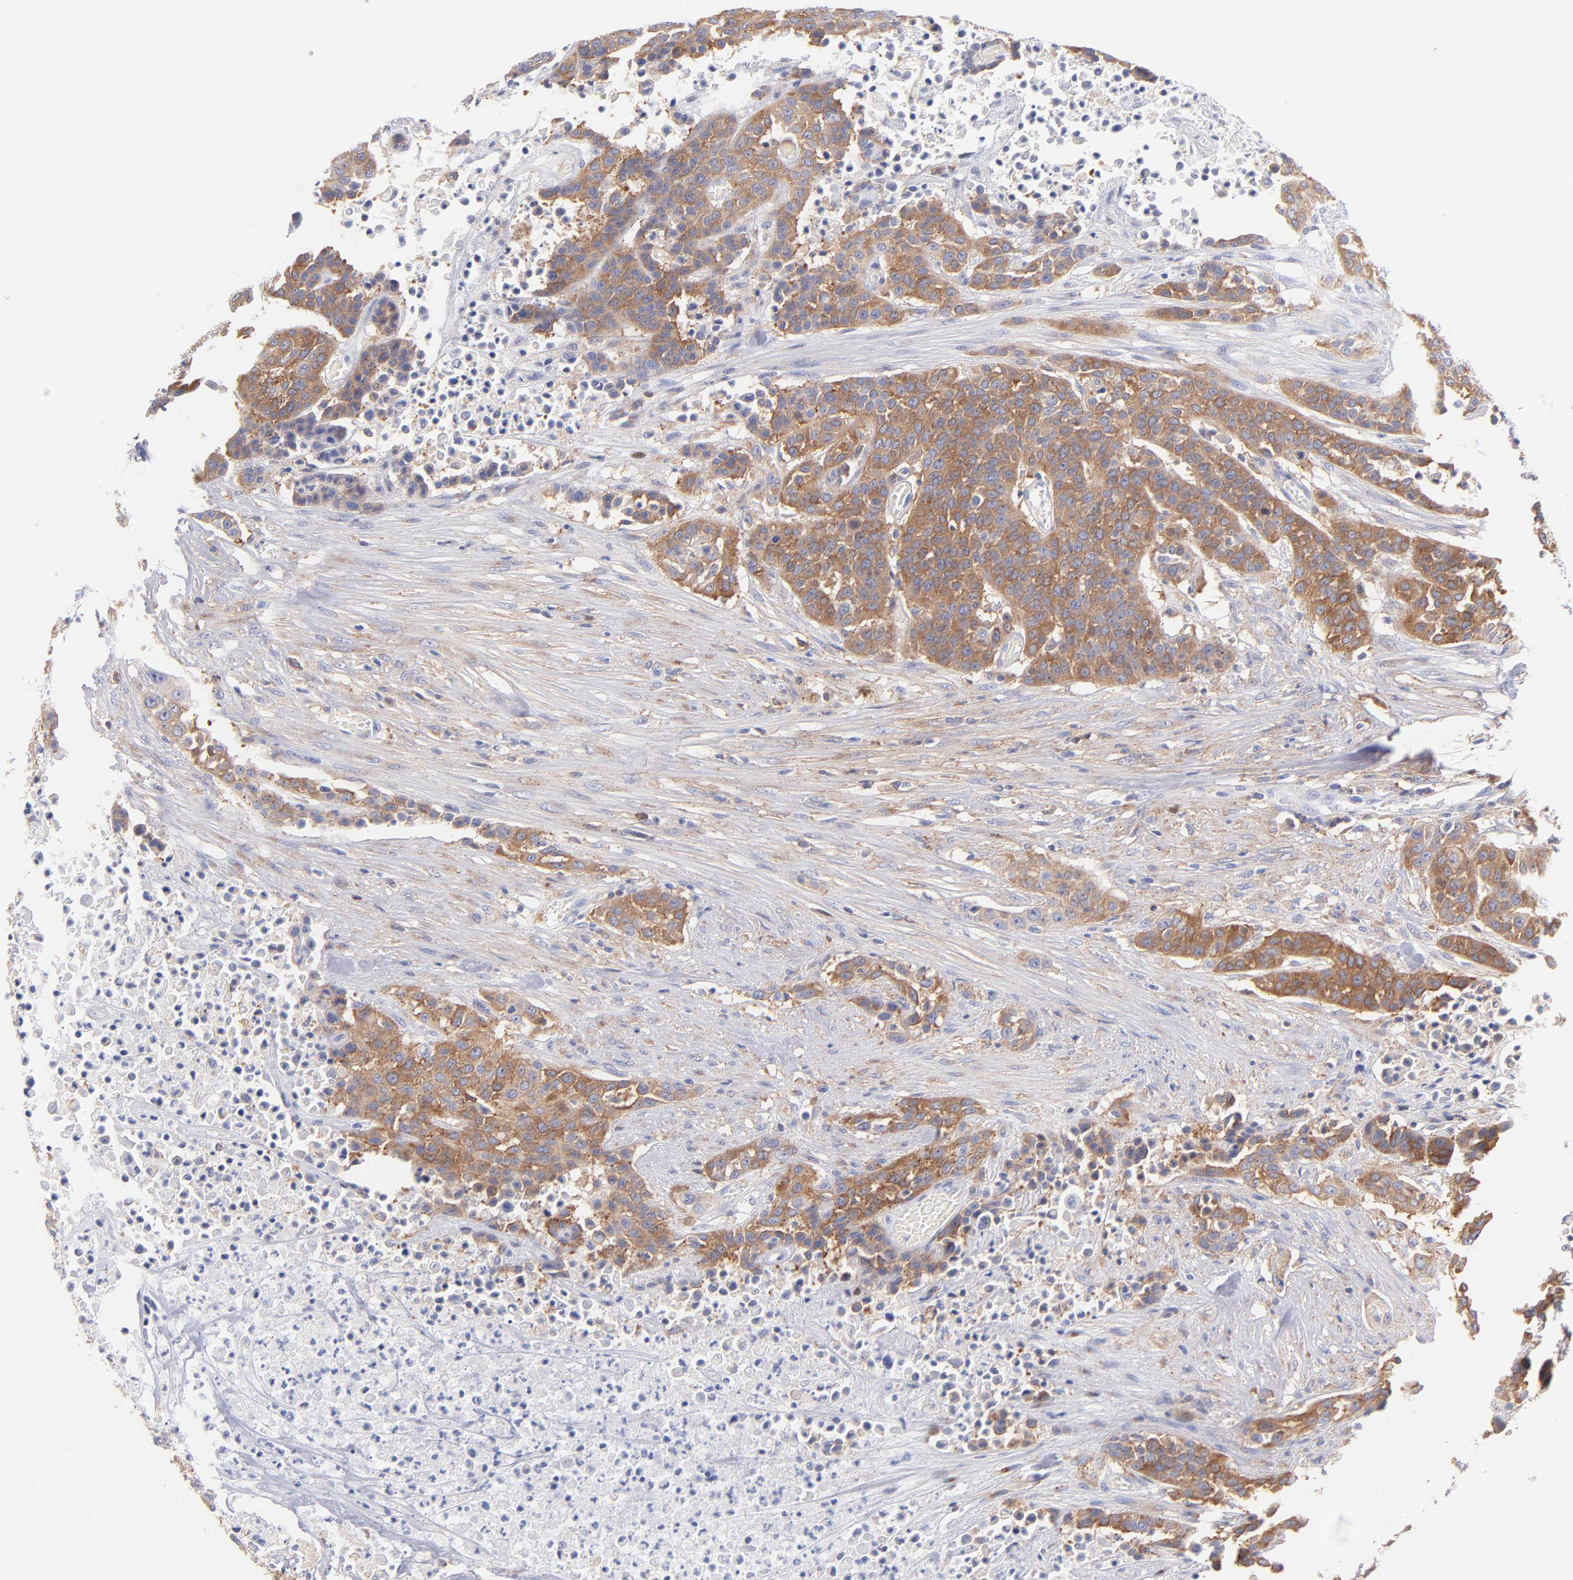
{"staining": {"intensity": "moderate", "quantity": ">75%", "location": "cytoplasmic/membranous"}, "tissue": "urothelial cancer", "cell_type": "Tumor cells", "image_type": "cancer", "snomed": [{"axis": "morphology", "description": "Urothelial carcinoma, High grade"}, {"axis": "topography", "description": "Urinary bladder"}], "caption": "Tumor cells exhibit medium levels of moderate cytoplasmic/membranous positivity in approximately >75% of cells in human urothelial cancer.", "gene": "PRKCA", "patient": {"sex": "male", "age": 74}}